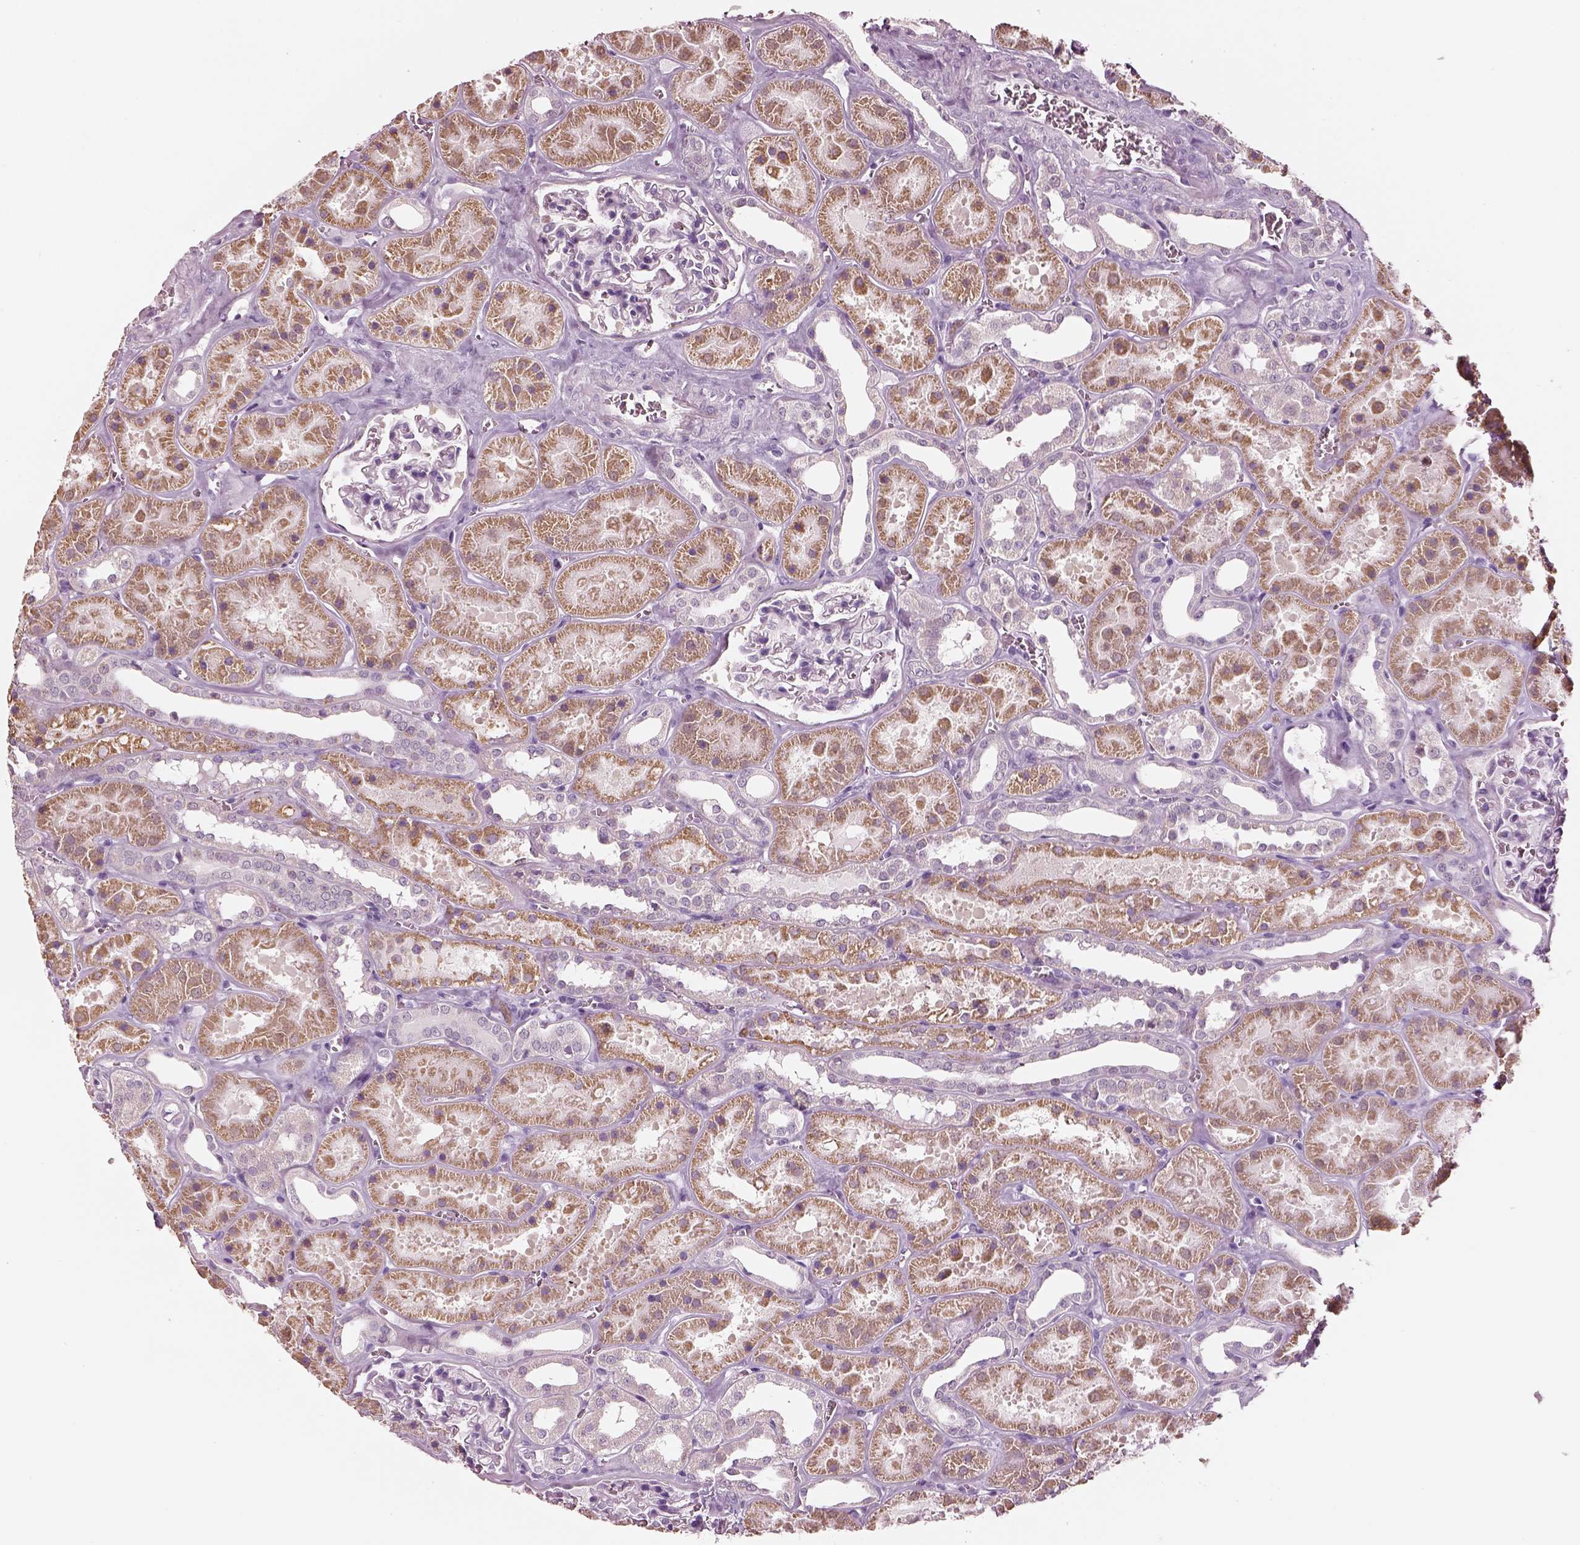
{"staining": {"intensity": "negative", "quantity": "none", "location": "none"}, "tissue": "kidney", "cell_type": "Cells in glomeruli", "image_type": "normal", "snomed": [{"axis": "morphology", "description": "Normal tissue, NOS"}, {"axis": "topography", "description": "Kidney"}], "caption": "An image of human kidney is negative for staining in cells in glomeruli. The staining is performed using DAB (3,3'-diaminobenzidine) brown chromogen with nuclei counter-stained in using hematoxylin.", "gene": "ELSPBP1", "patient": {"sex": "female", "age": 41}}